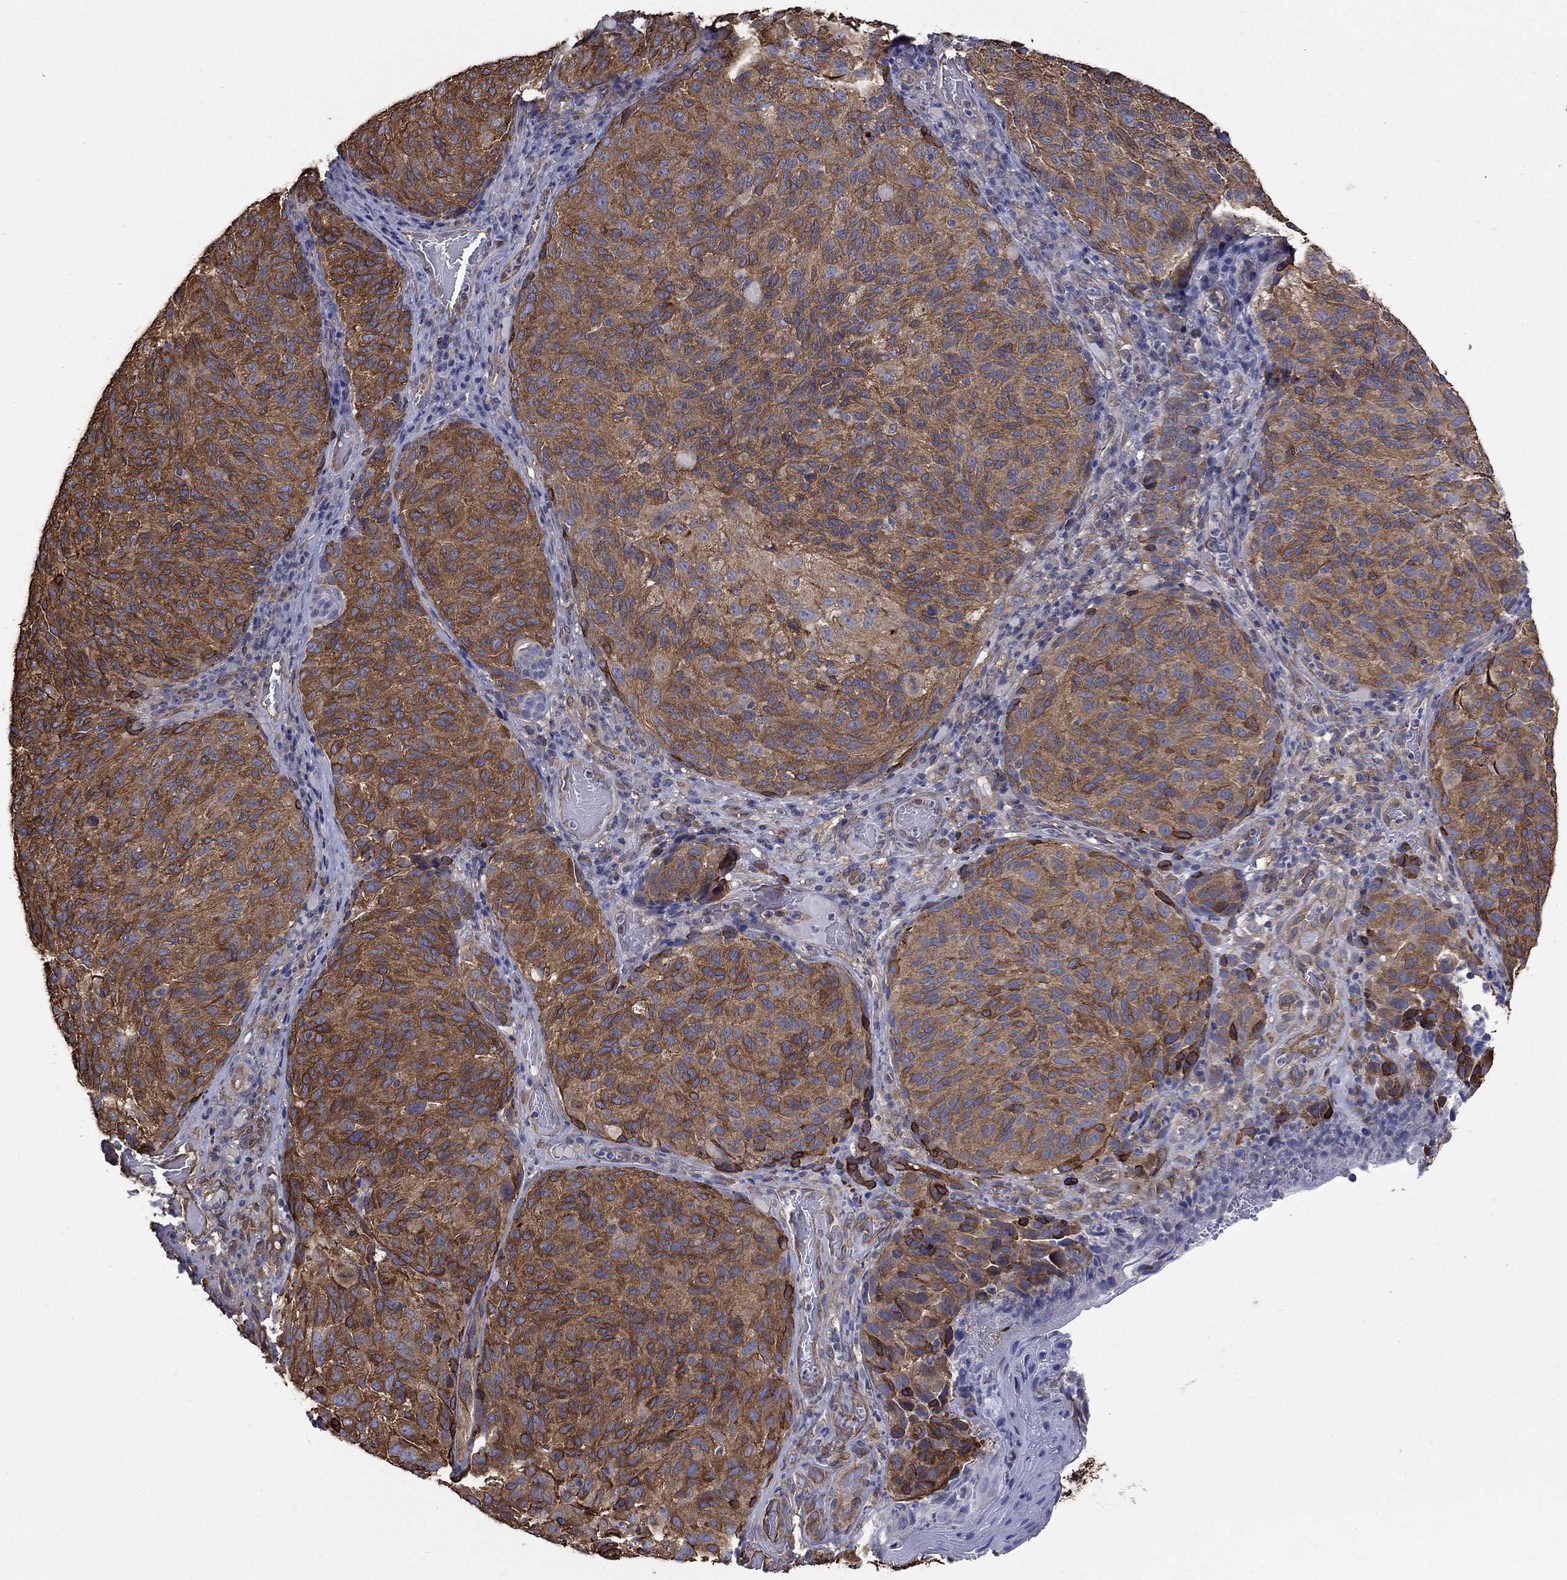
{"staining": {"intensity": "strong", "quantity": "25%-75%", "location": "cytoplasmic/membranous"}, "tissue": "melanoma", "cell_type": "Tumor cells", "image_type": "cancer", "snomed": [{"axis": "morphology", "description": "Malignant melanoma, NOS"}, {"axis": "topography", "description": "Skin"}], "caption": "Human malignant melanoma stained with a protein marker demonstrates strong staining in tumor cells.", "gene": "DPYSL2", "patient": {"sex": "female", "age": 73}}